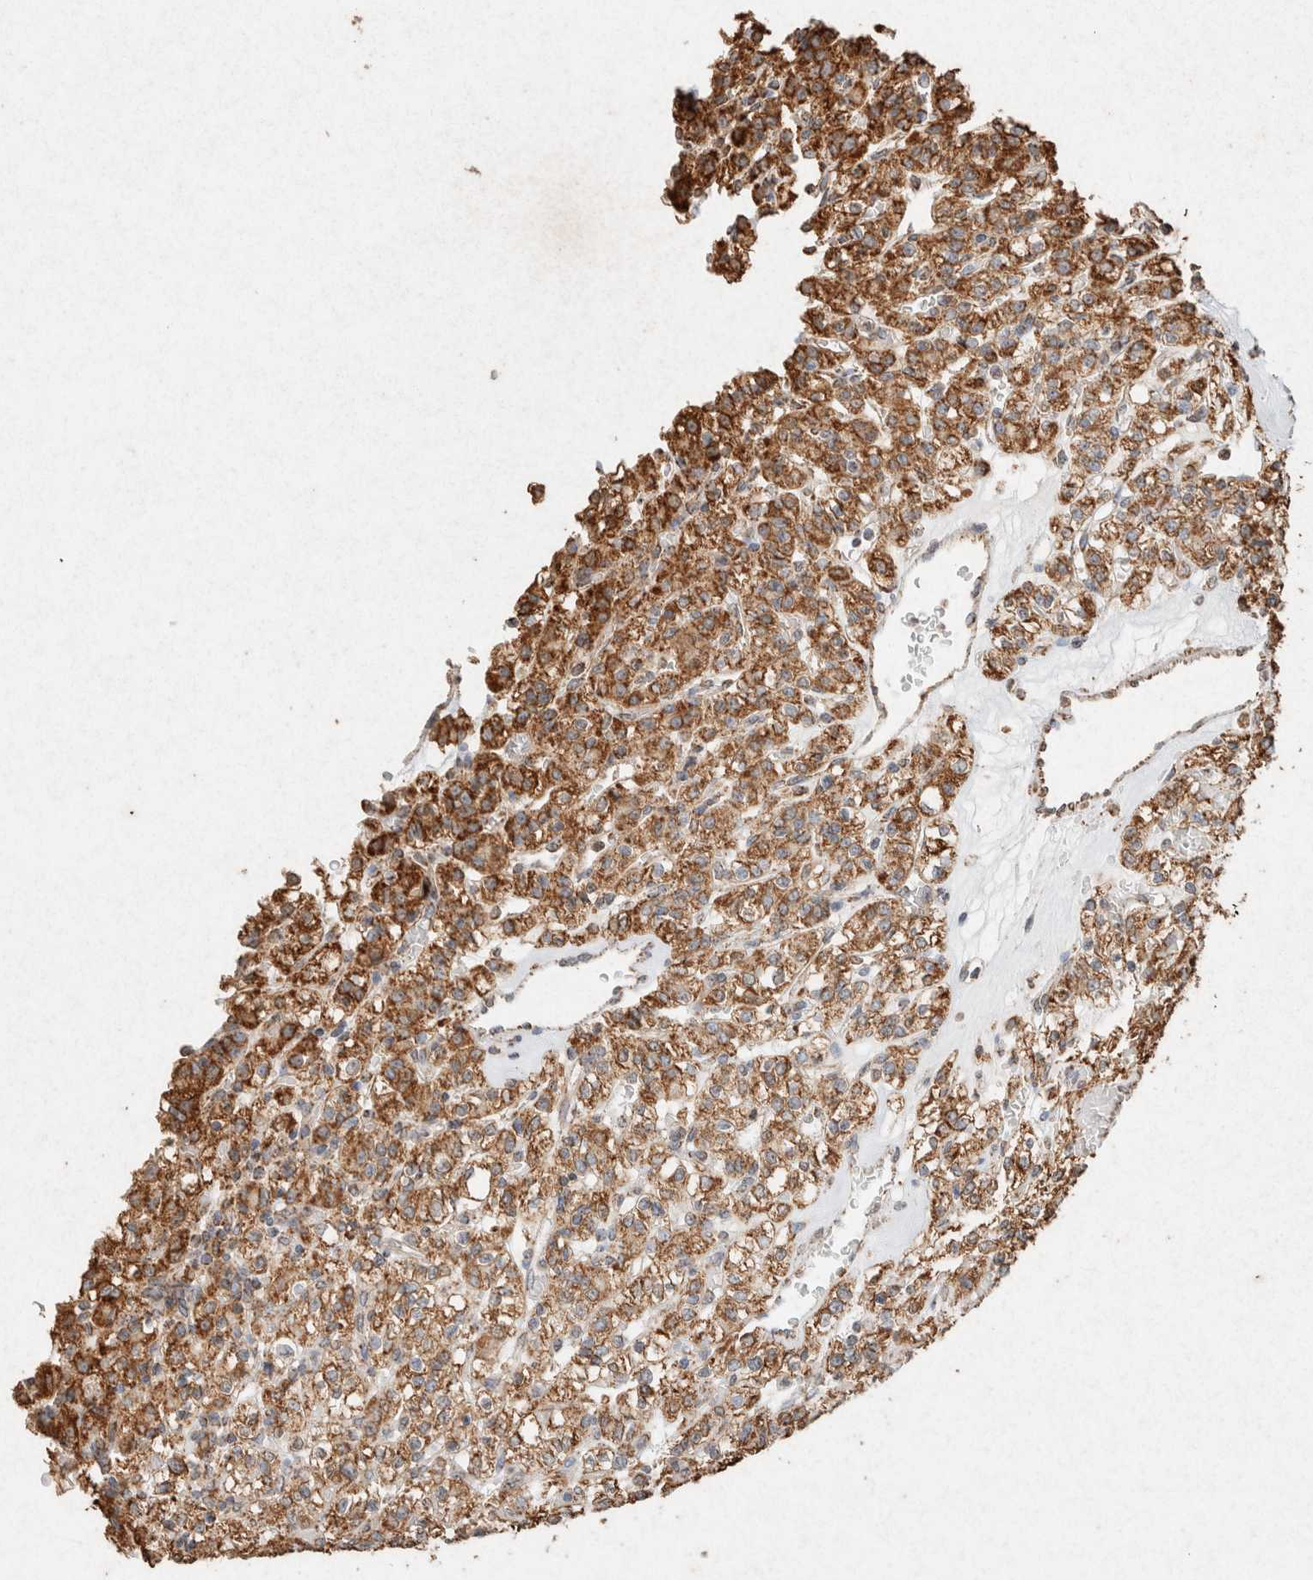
{"staining": {"intensity": "strong", "quantity": ">75%", "location": "cytoplasmic/membranous"}, "tissue": "renal cancer", "cell_type": "Tumor cells", "image_type": "cancer", "snomed": [{"axis": "morphology", "description": "Normal tissue, NOS"}, {"axis": "morphology", "description": "Adenocarcinoma, NOS"}, {"axis": "topography", "description": "Kidney"}], "caption": "IHC micrograph of neoplastic tissue: adenocarcinoma (renal) stained using immunohistochemistry (IHC) reveals high levels of strong protein expression localized specifically in the cytoplasmic/membranous of tumor cells, appearing as a cytoplasmic/membranous brown color.", "gene": "SDC2", "patient": {"sex": "female", "age": 72}}